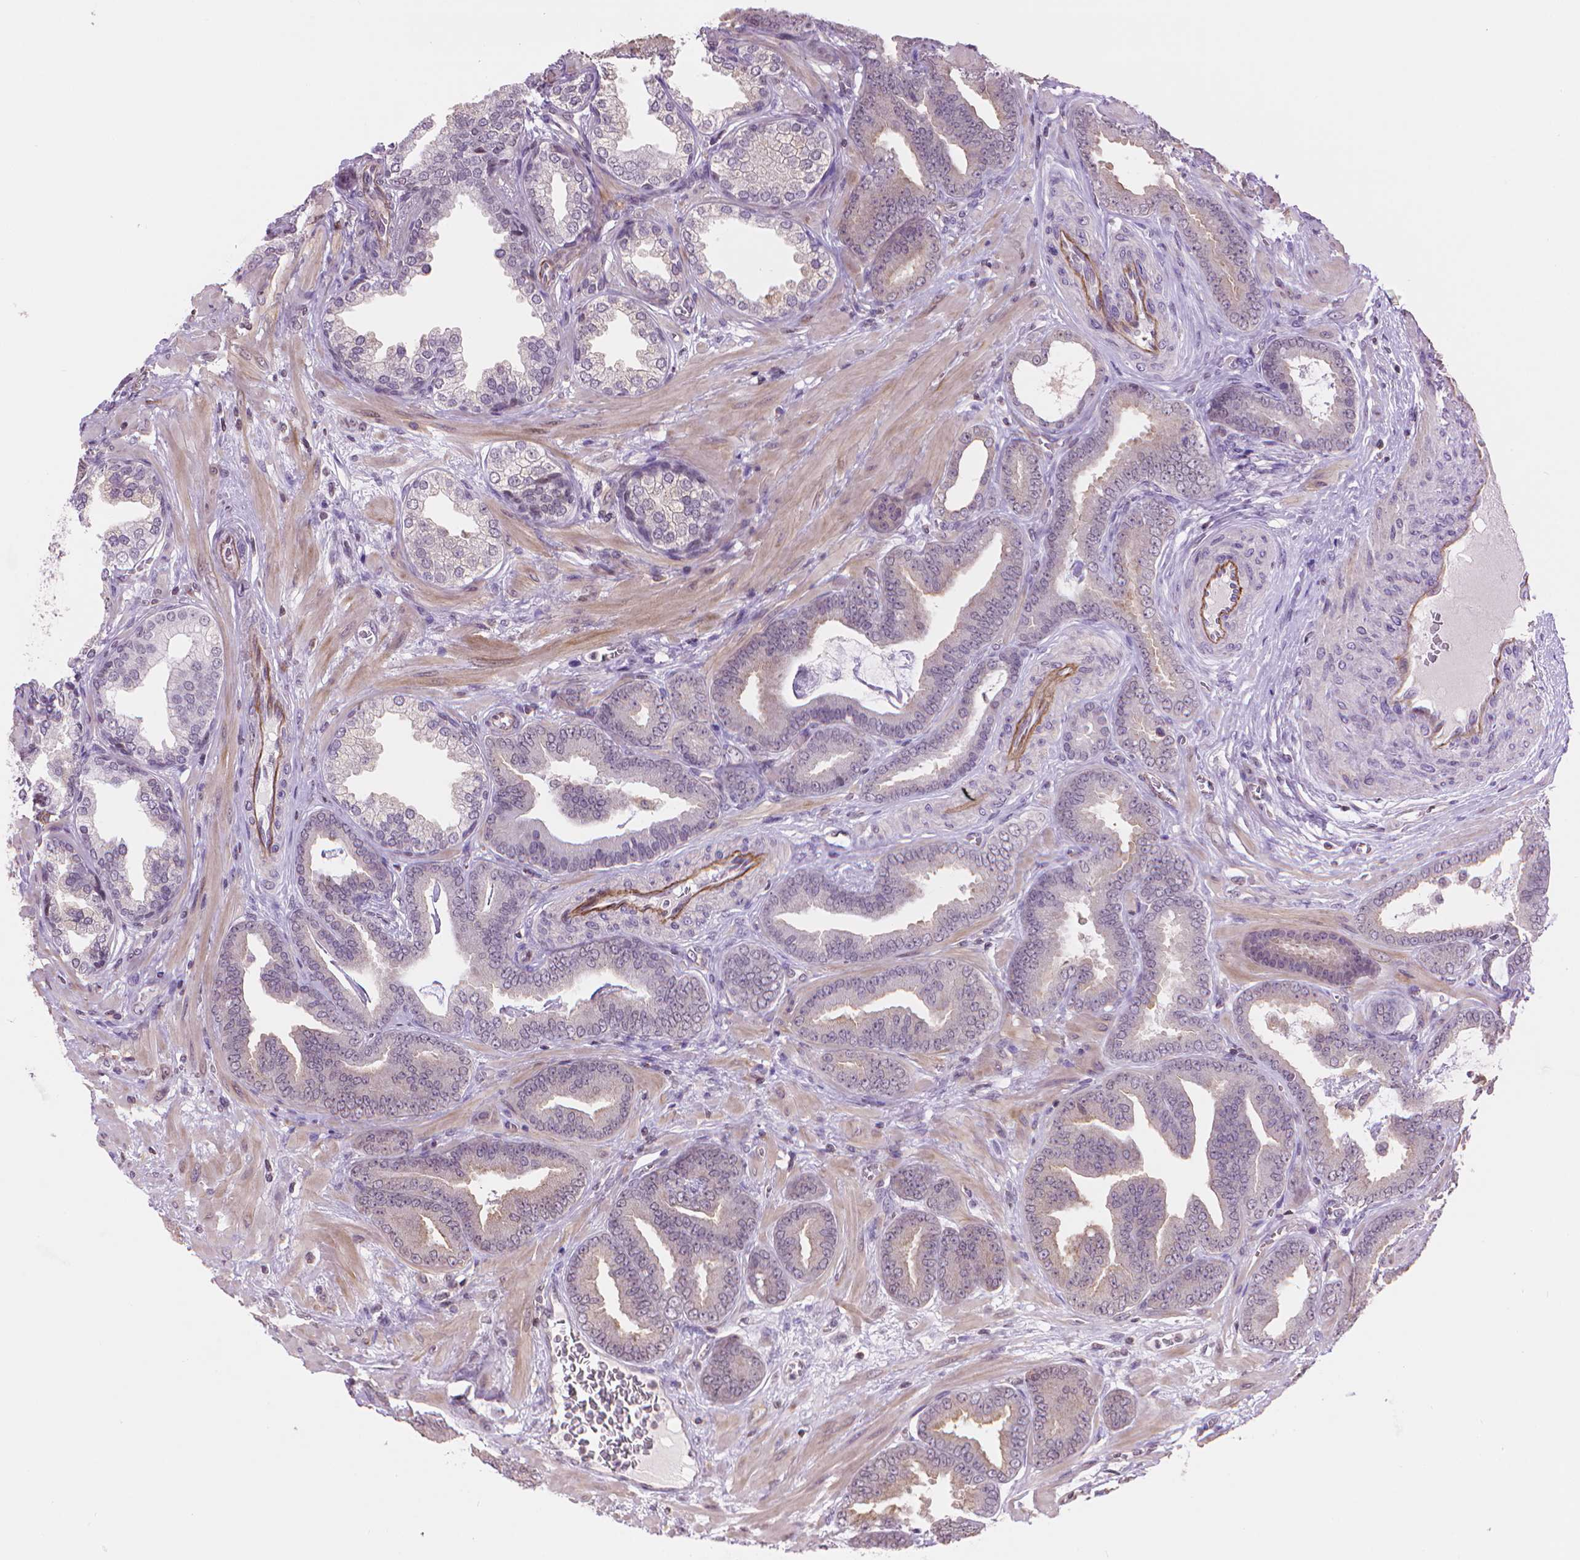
{"staining": {"intensity": "negative", "quantity": "none", "location": "none"}, "tissue": "prostate cancer", "cell_type": "Tumor cells", "image_type": "cancer", "snomed": [{"axis": "morphology", "description": "Adenocarcinoma, Low grade"}, {"axis": "topography", "description": "Prostate"}], "caption": "This histopathology image is of prostate low-grade adenocarcinoma stained with IHC to label a protein in brown with the nuclei are counter-stained blue. There is no positivity in tumor cells. (Brightfield microscopy of DAB immunohistochemistry (IHC) at high magnification).", "gene": "TMEM184A", "patient": {"sex": "male", "age": 63}}